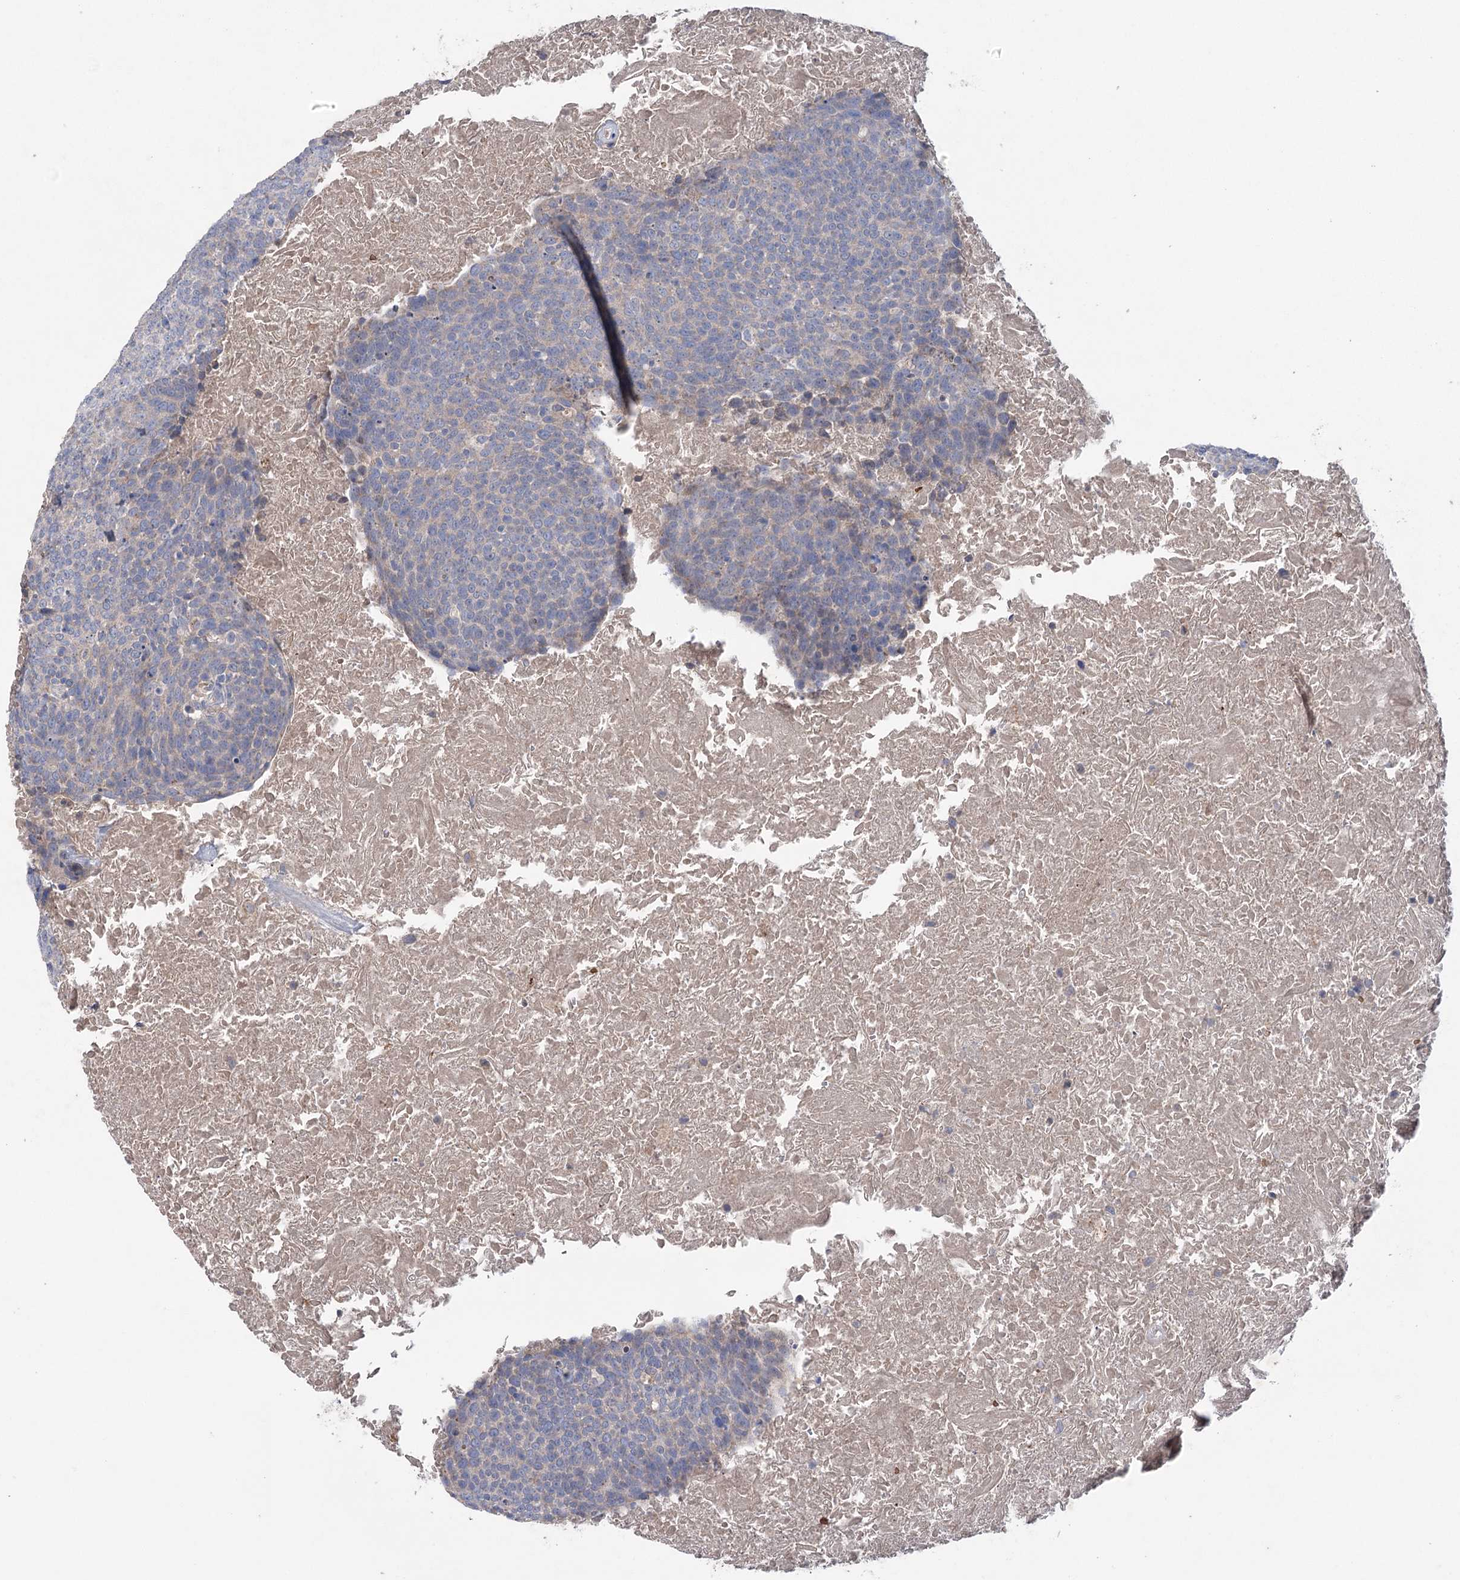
{"staining": {"intensity": "negative", "quantity": "none", "location": "none"}, "tissue": "head and neck cancer", "cell_type": "Tumor cells", "image_type": "cancer", "snomed": [{"axis": "morphology", "description": "Squamous cell carcinoma, NOS"}, {"axis": "morphology", "description": "Squamous cell carcinoma, metastatic, NOS"}, {"axis": "topography", "description": "Lymph node"}, {"axis": "topography", "description": "Head-Neck"}], "caption": "The immunohistochemistry (IHC) histopathology image has no significant positivity in tumor cells of head and neck cancer (squamous cell carcinoma) tissue.", "gene": "MTCH2", "patient": {"sex": "male", "age": 62}}